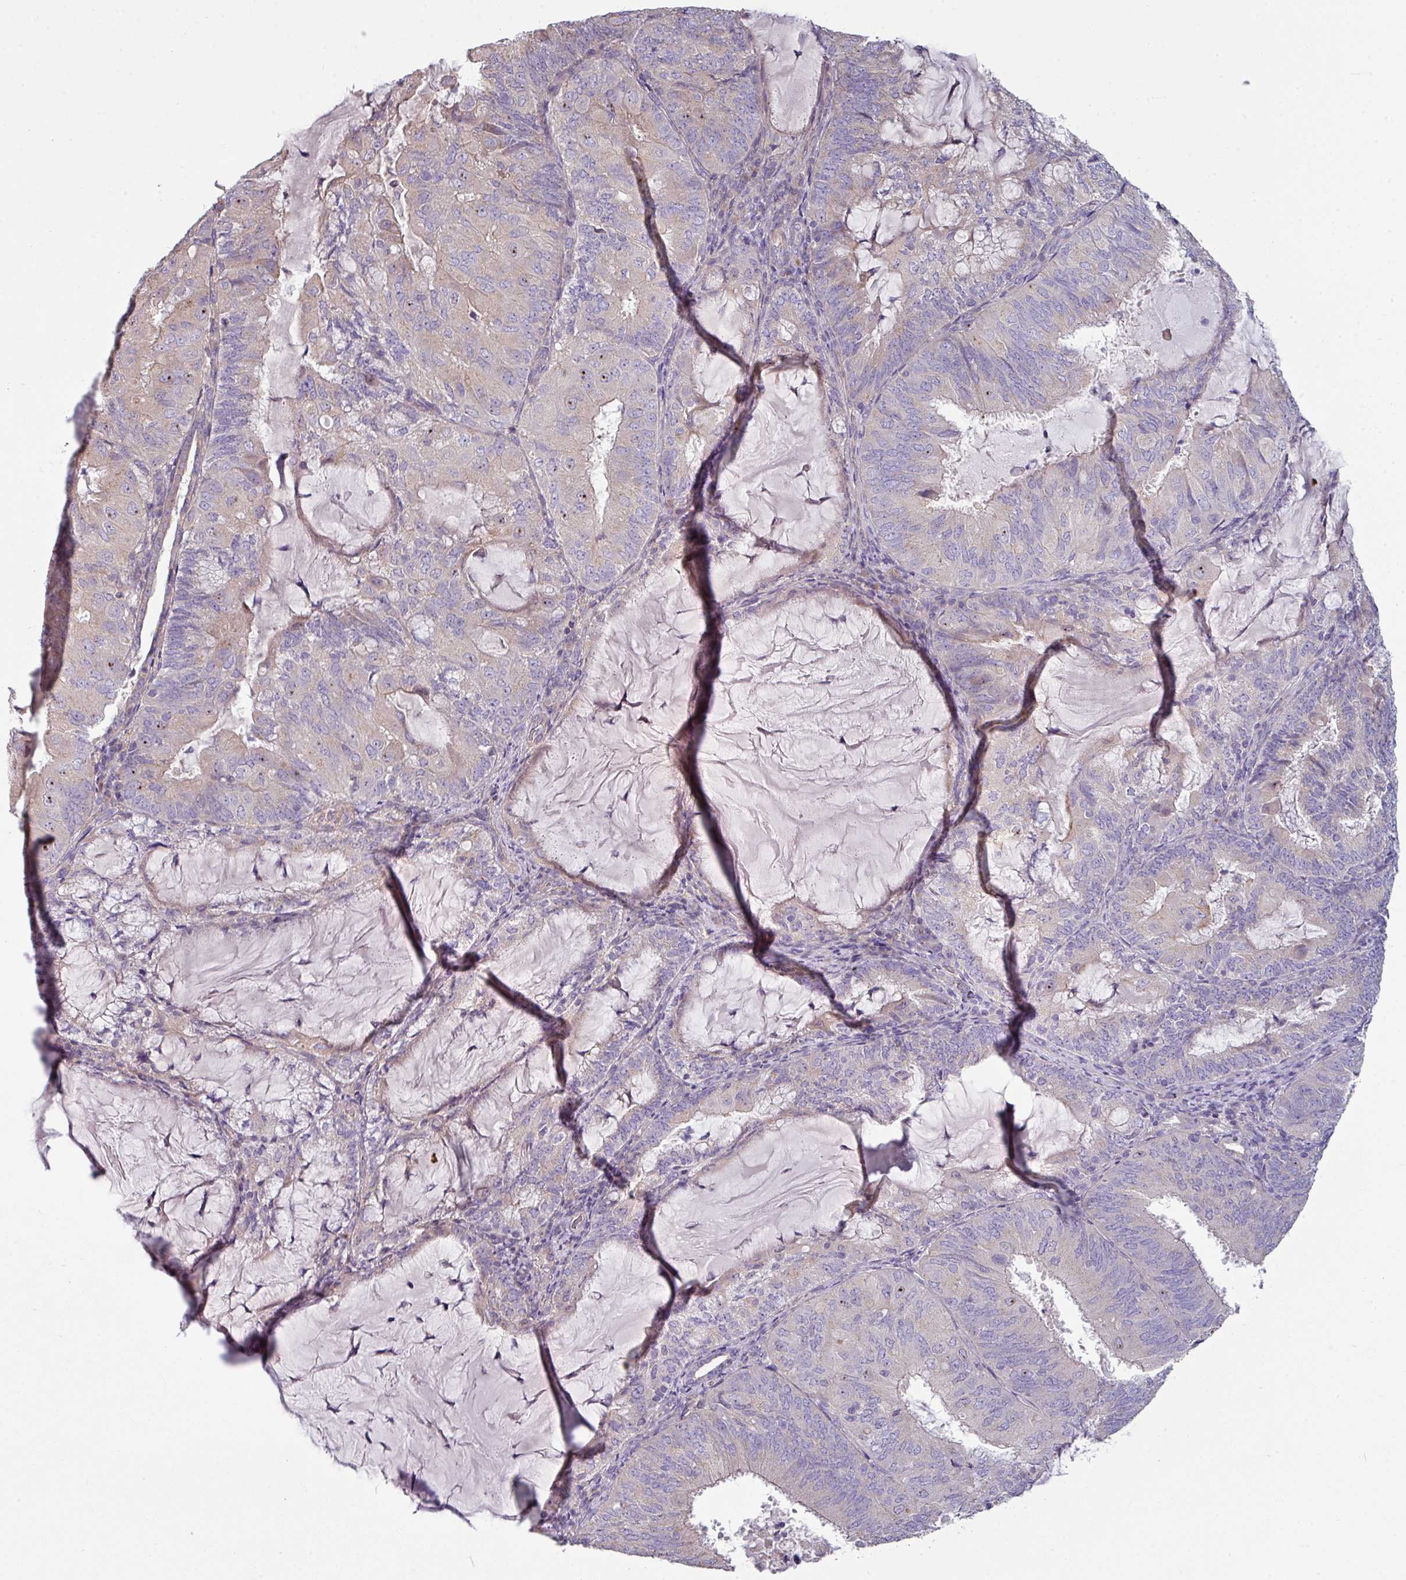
{"staining": {"intensity": "negative", "quantity": "none", "location": "none"}, "tissue": "endometrial cancer", "cell_type": "Tumor cells", "image_type": "cancer", "snomed": [{"axis": "morphology", "description": "Adenocarcinoma, NOS"}, {"axis": "topography", "description": "Endometrium"}], "caption": "Endometrial cancer was stained to show a protein in brown. There is no significant staining in tumor cells.", "gene": "LRRC9", "patient": {"sex": "female", "age": 81}}